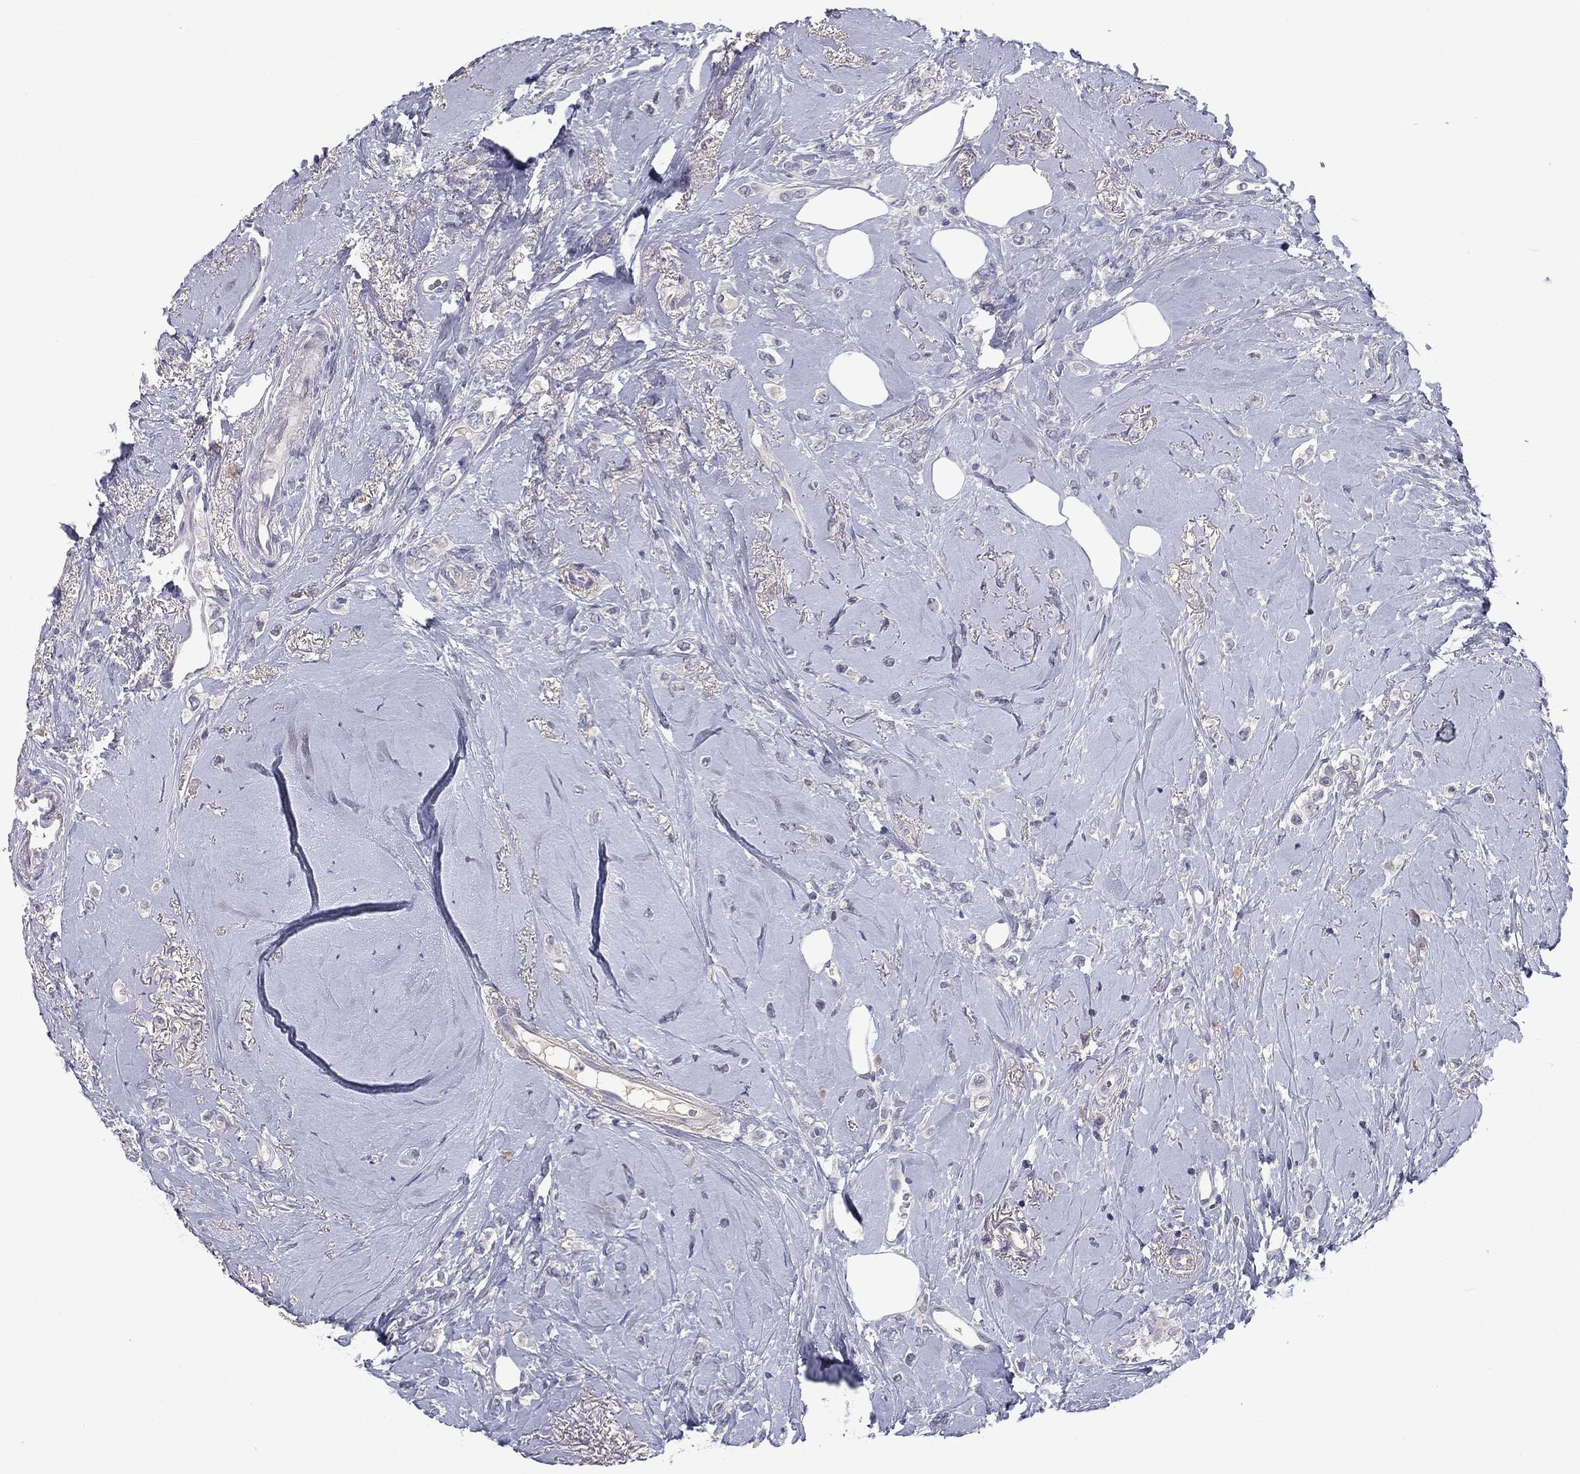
{"staining": {"intensity": "negative", "quantity": "none", "location": "none"}, "tissue": "breast cancer", "cell_type": "Tumor cells", "image_type": "cancer", "snomed": [{"axis": "morphology", "description": "Lobular carcinoma"}, {"axis": "topography", "description": "Breast"}], "caption": "DAB (3,3'-diaminobenzidine) immunohistochemical staining of breast cancer shows no significant positivity in tumor cells.", "gene": "CACNA1A", "patient": {"sex": "female", "age": 66}}